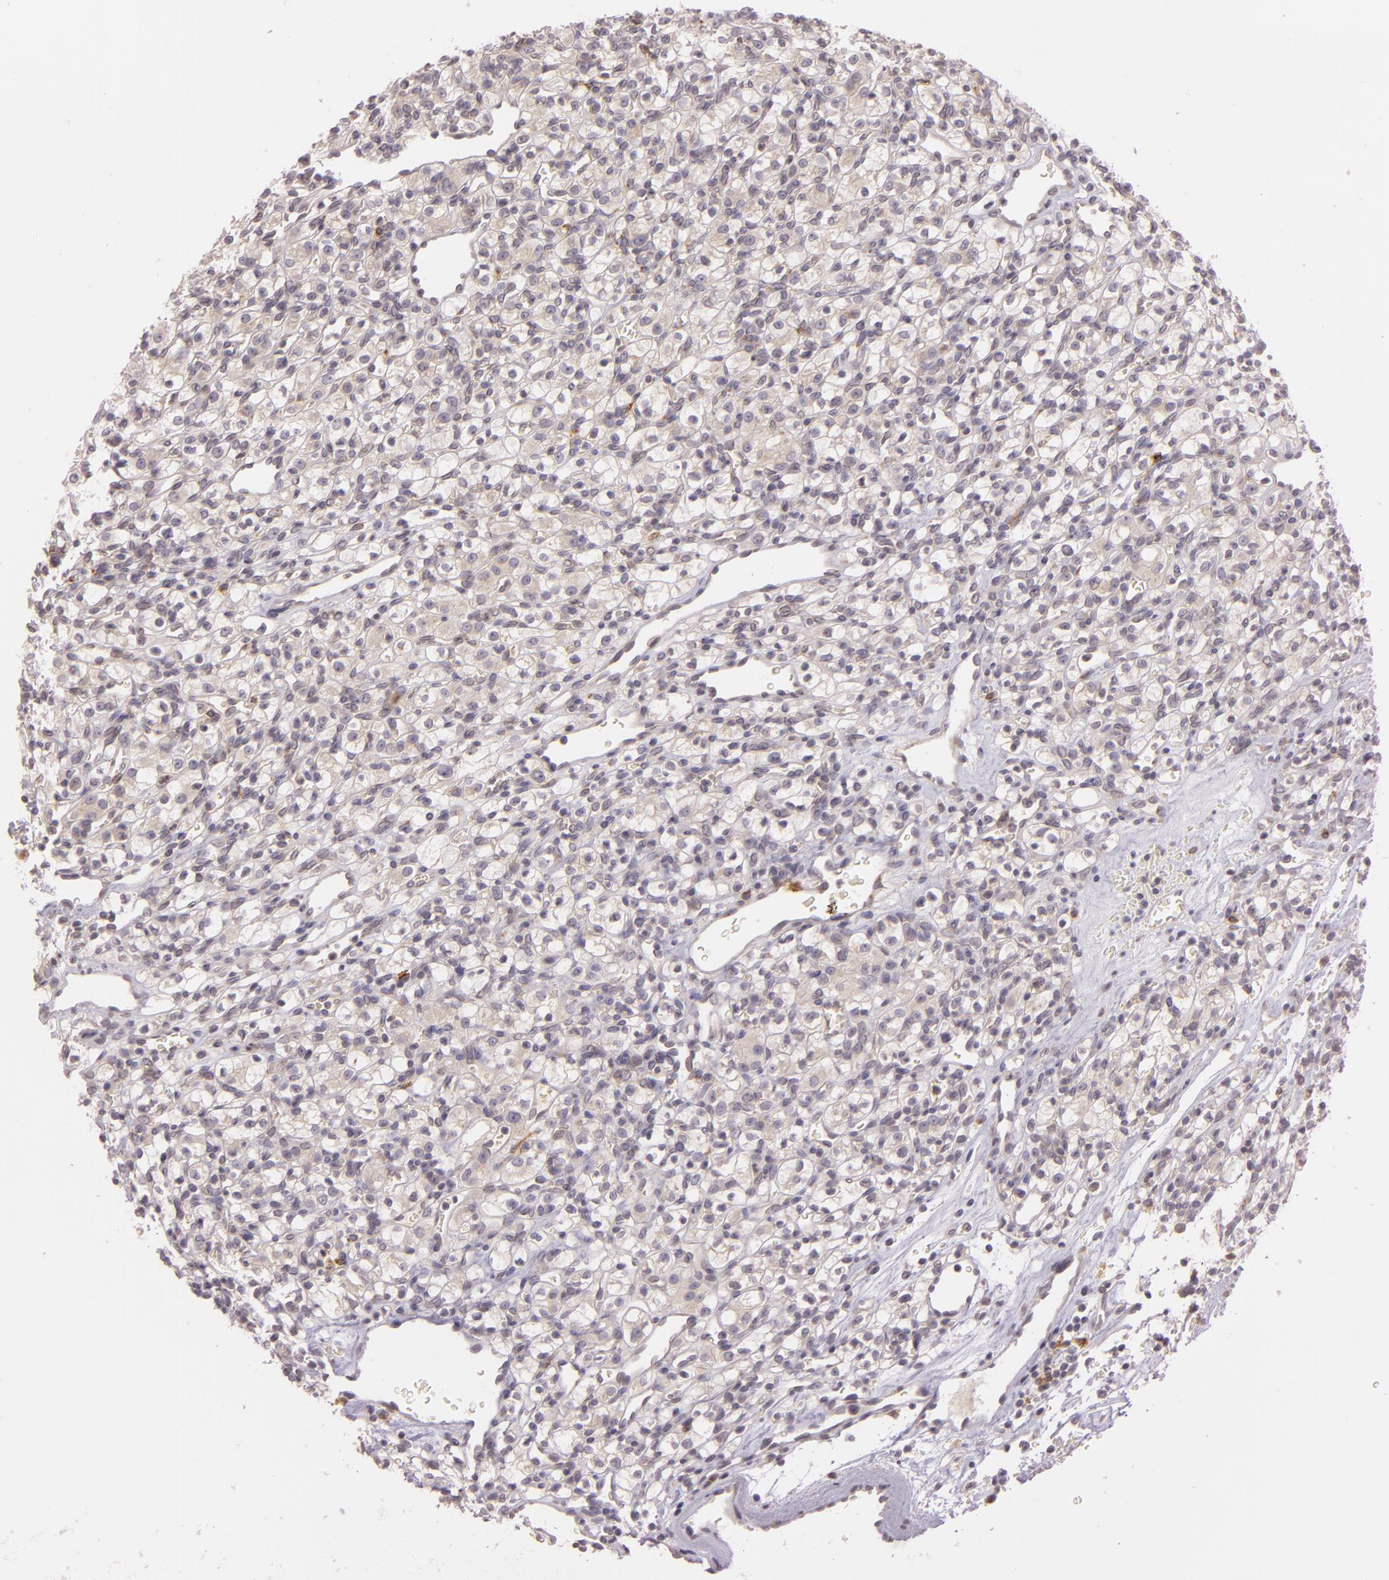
{"staining": {"intensity": "weak", "quantity": ">75%", "location": "cytoplasmic/membranous"}, "tissue": "renal cancer", "cell_type": "Tumor cells", "image_type": "cancer", "snomed": [{"axis": "morphology", "description": "Adenocarcinoma, NOS"}, {"axis": "topography", "description": "Kidney"}], "caption": "Protein positivity by immunohistochemistry shows weak cytoplasmic/membranous expression in approximately >75% of tumor cells in adenocarcinoma (renal). (Stains: DAB (3,3'-diaminobenzidine) in brown, nuclei in blue, Microscopy: brightfield microscopy at high magnification).", "gene": "LGMN", "patient": {"sex": "female", "age": 62}}